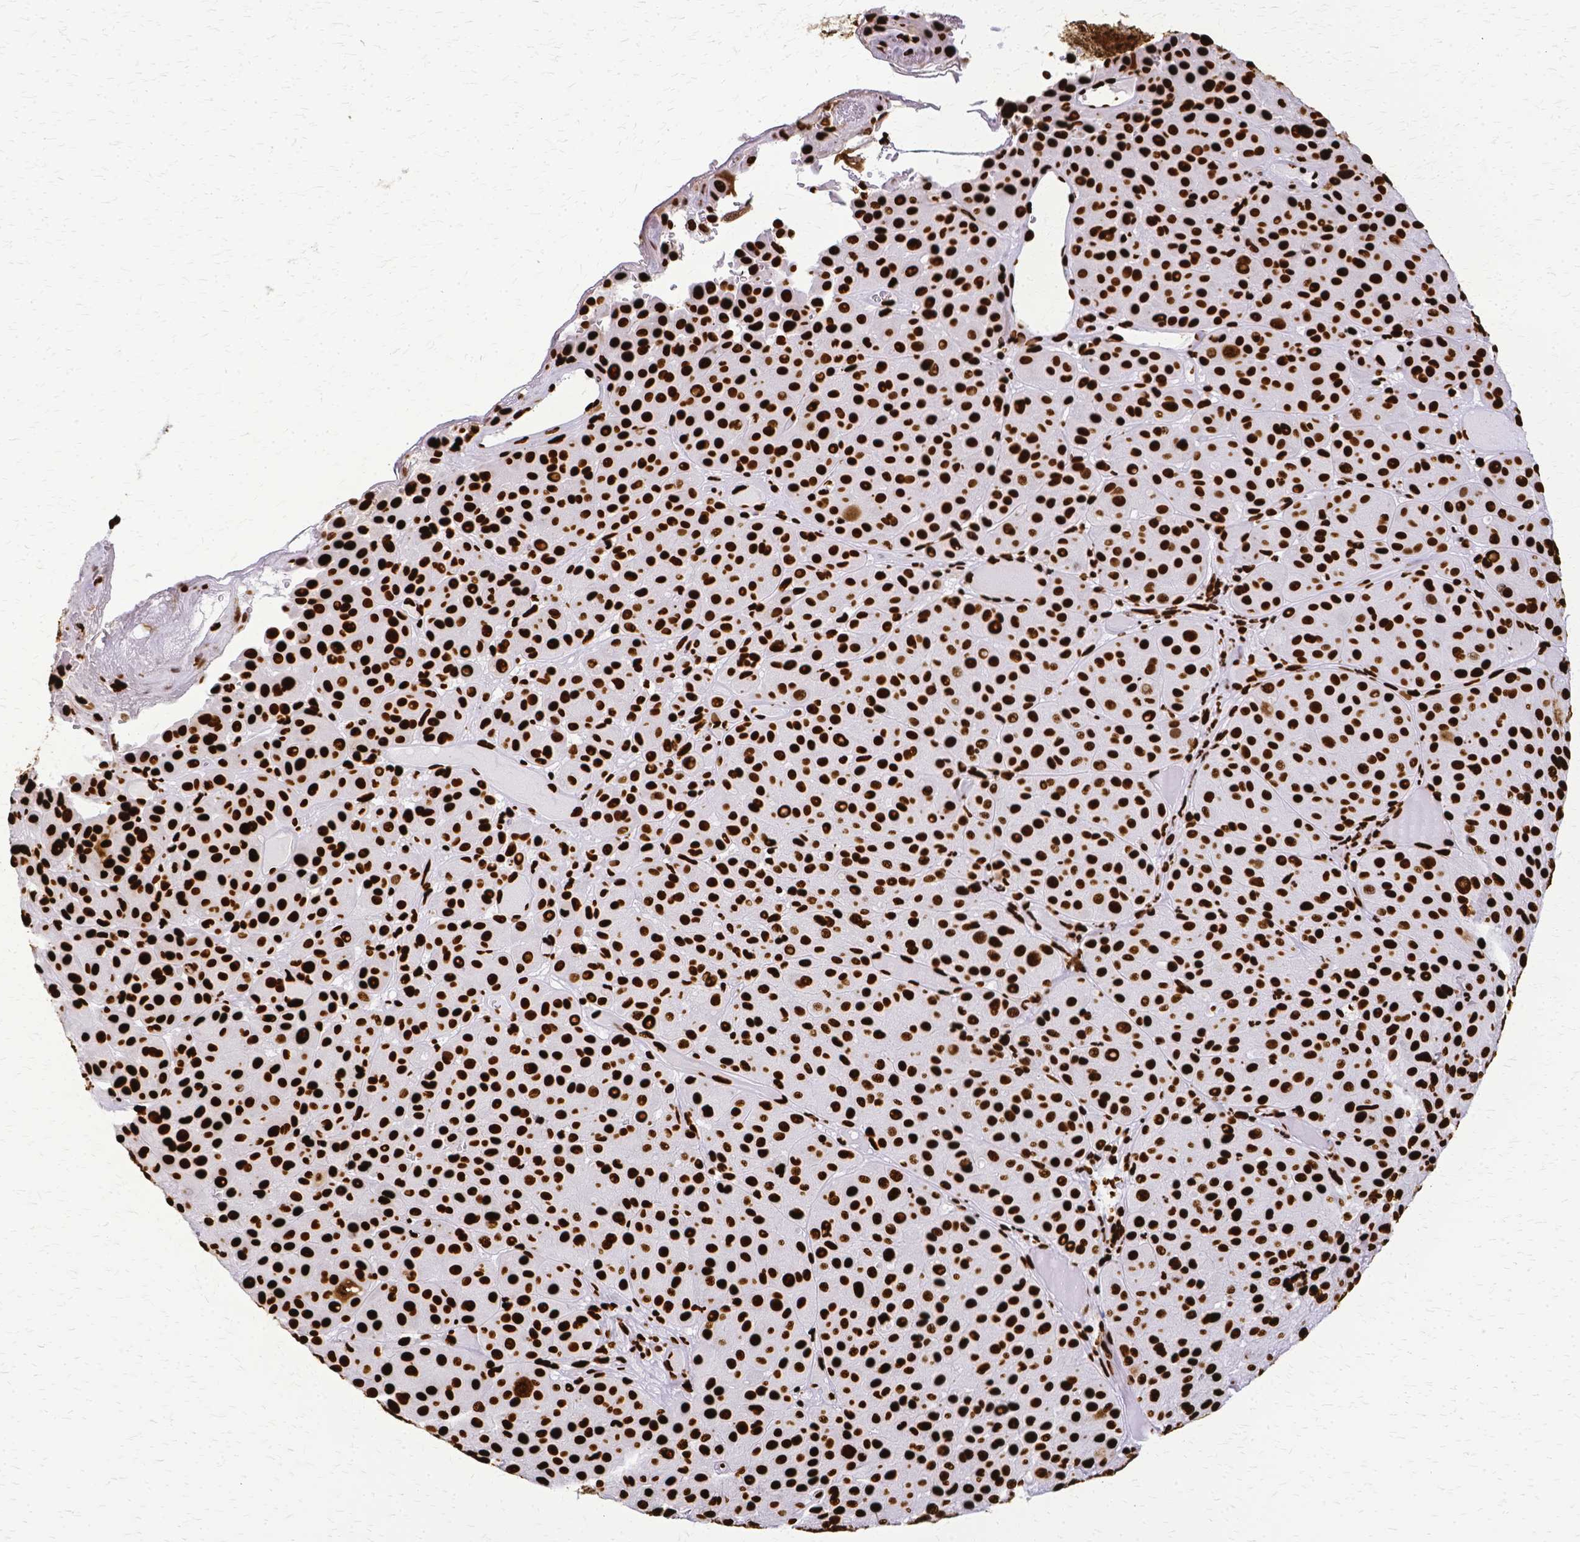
{"staining": {"intensity": "strong", "quantity": ">75%", "location": "nuclear"}, "tissue": "melanoma", "cell_type": "Tumor cells", "image_type": "cancer", "snomed": [{"axis": "morphology", "description": "Malignant melanoma, Metastatic site"}, {"axis": "topography", "description": "Smooth muscle"}], "caption": "Malignant melanoma (metastatic site) was stained to show a protein in brown. There is high levels of strong nuclear expression in about >75% of tumor cells. The staining was performed using DAB, with brown indicating positive protein expression. Nuclei are stained blue with hematoxylin.", "gene": "SFPQ", "patient": {"sex": "male", "age": 41}}